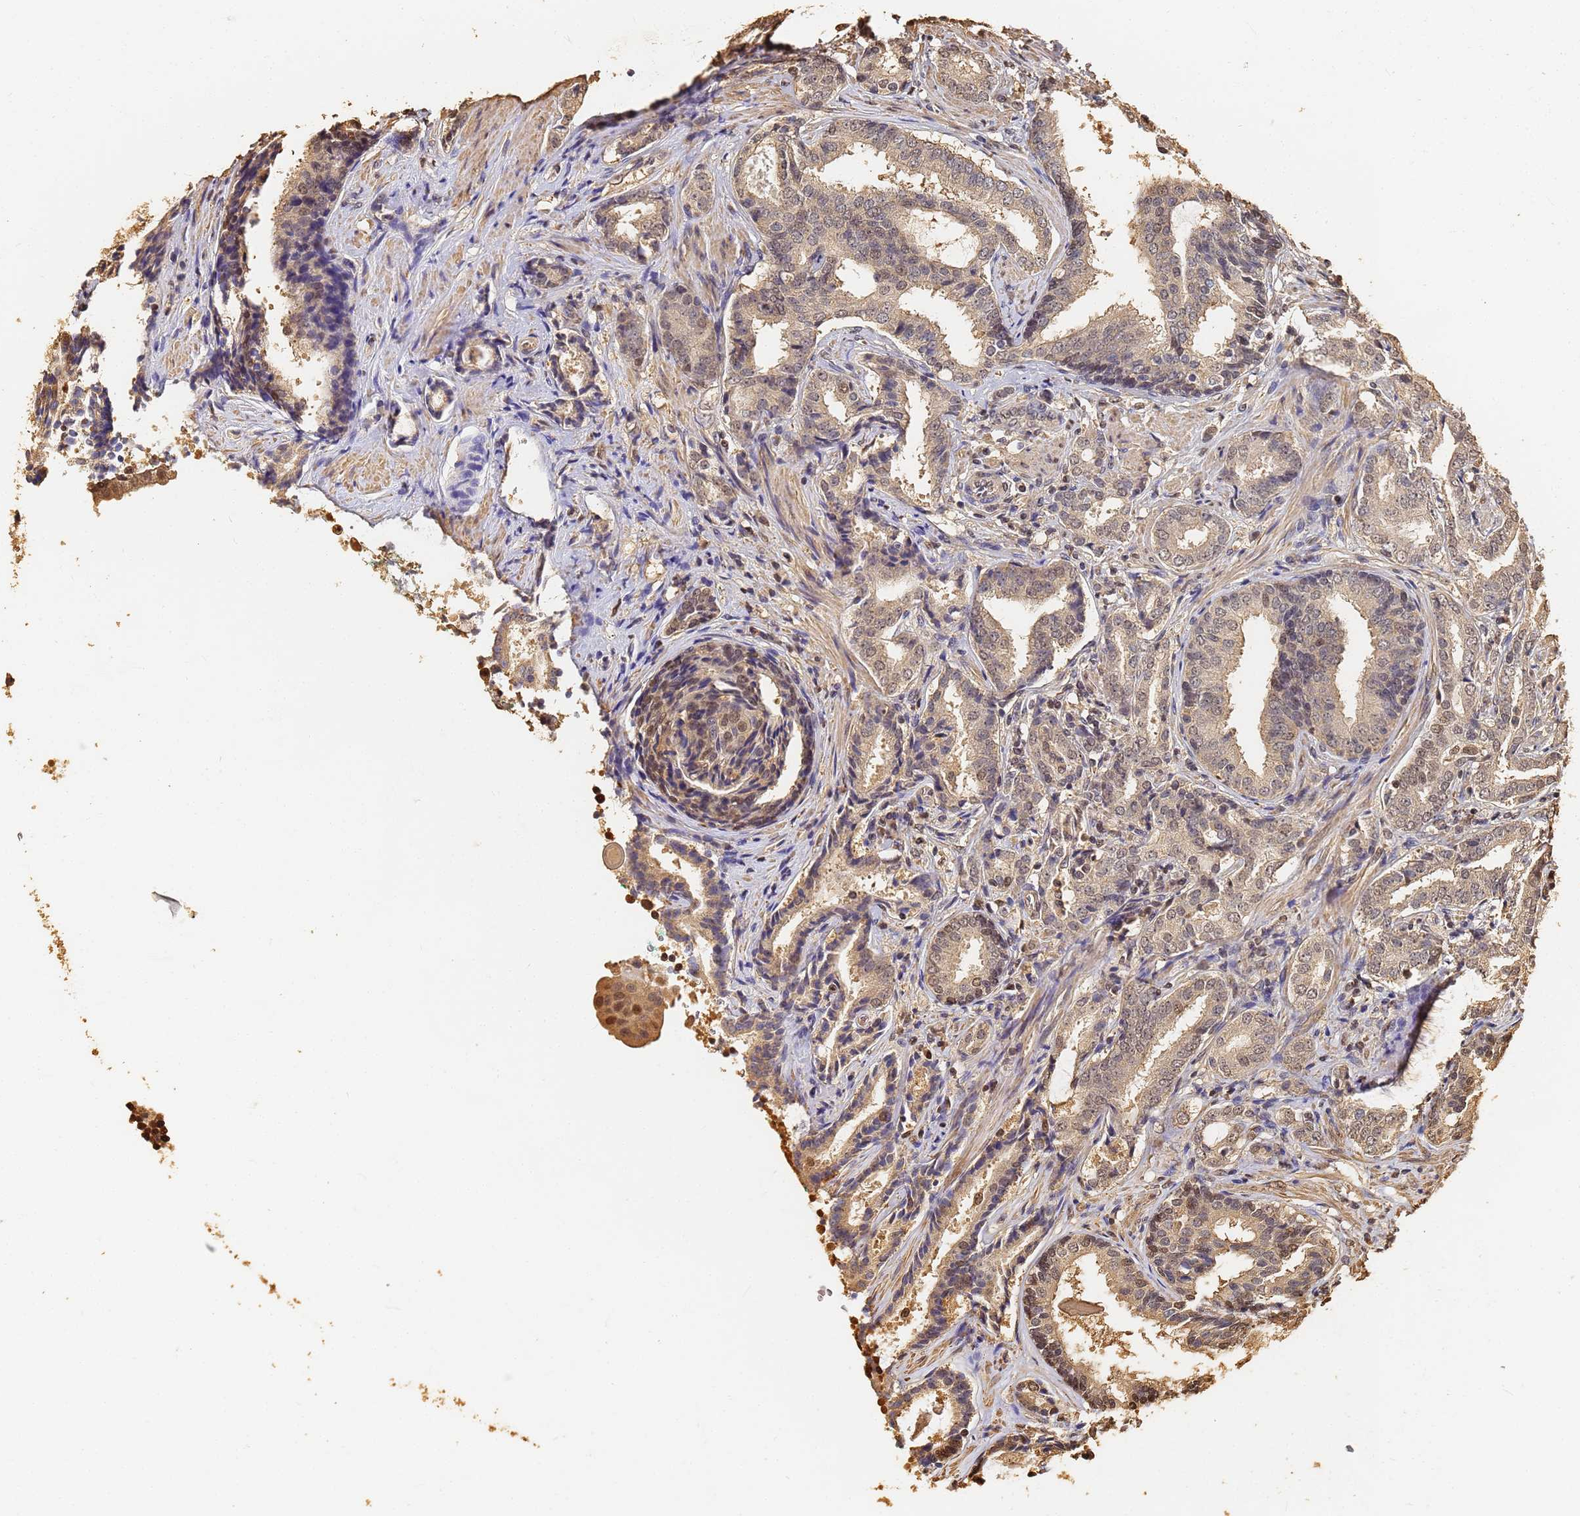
{"staining": {"intensity": "weak", "quantity": ">75%", "location": "cytoplasmic/membranous,nuclear"}, "tissue": "prostate cancer", "cell_type": "Tumor cells", "image_type": "cancer", "snomed": [{"axis": "morphology", "description": "Adenocarcinoma, High grade"}, {"axis": "topography", "description": "Prostate"}], "caption": "IHC photomicrograph of neoplastic tissue: prostate adenocarcinoma (high-grade) stained using immunohistochemistry displays low levels of weak protein expression localized specifically in the cytoplasmic/membranous and nuclear of tumor cells, appearing as a cytoplasmic/membranous and nuclear brown color.", "gene": "JAK2", "patient": {"sex": "male", "age": 63}}